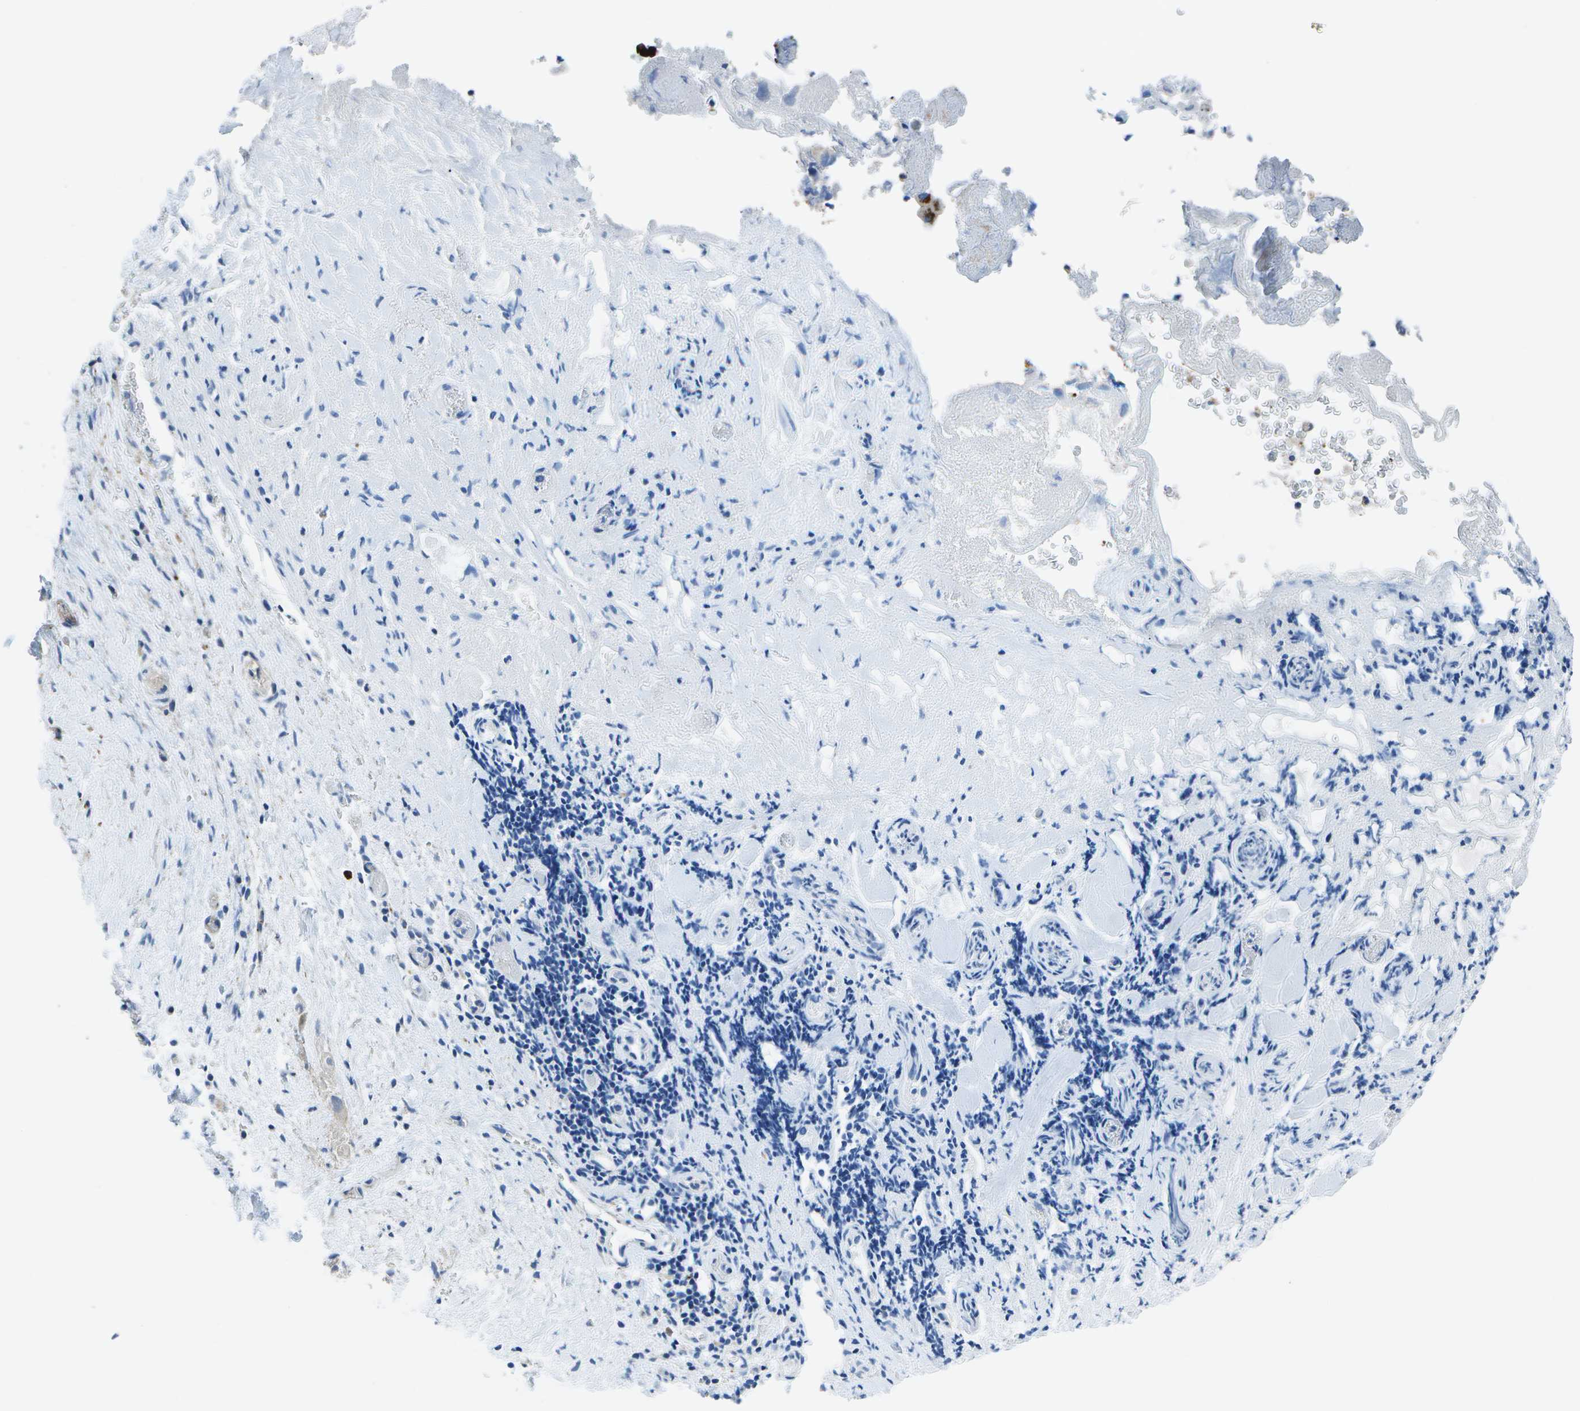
{"staining": {"intensity": "negative", "quantity": "none", "location": "none"}, "tissue": "liver cancer", "cell_type": "Tumor cells", "image_type": "cancer", "snomed": [{"axis": "morphology", "description": "Normal tissue, NOS"}, {"axis": "morphology", "description": "Cholangiocarcinoma"}, {"axis": "topography", "description": "Liver"}, {"axis": "topography", "description": "Peripheral nerve tissue"}], "caption": "Image shows no protein positivity in tumor cells of liver cancer tissue. (Stains: DAB immunohistochemistry with hematoxylin counter stain, Microscopy: brightfield microscopy at high magnification).", "gene": "DCT", "patient": {"sex": "male", "age": 50}}